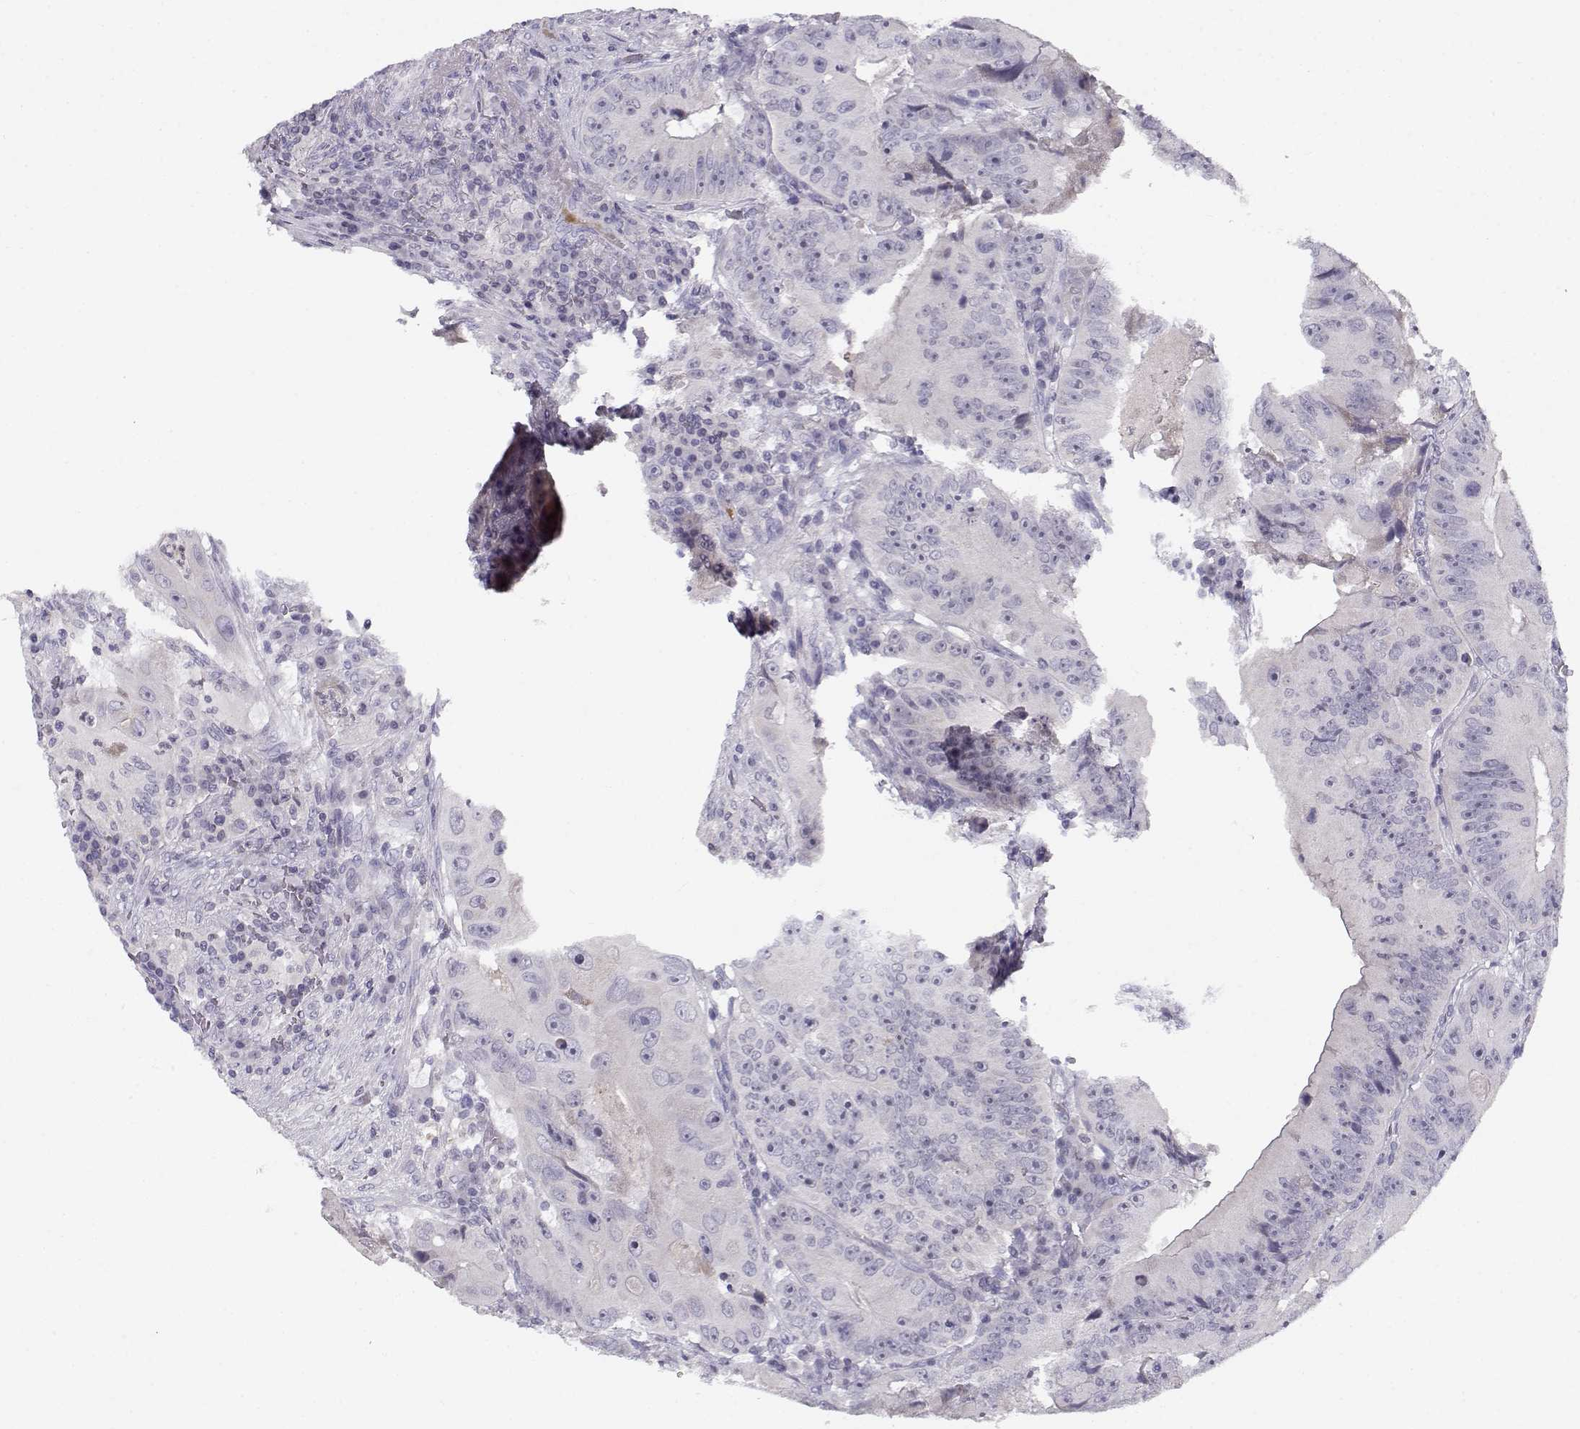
{"staining": {"intensity": "negative", "quantity": "none", "location": "none"}, "tissue": "colorectal cancer", "cell_type": "Tumor cells", "image_type": "cancer", "snomed": [{"axis": "morphology", "description": "Adenocarcinoma, NOS"}, {"axis": "topography", "description": "Colon"}], "caption": "Immunohistochemistry (IHC) histopathology image of neoplastic tissue: human colorectal cancer stained with DAB (3,3'-diaminobenzidine) reveals no significant protein positivity in tumor cells.", "gene": "DDX25", "patient": {"sex": "female", "age": 86}}